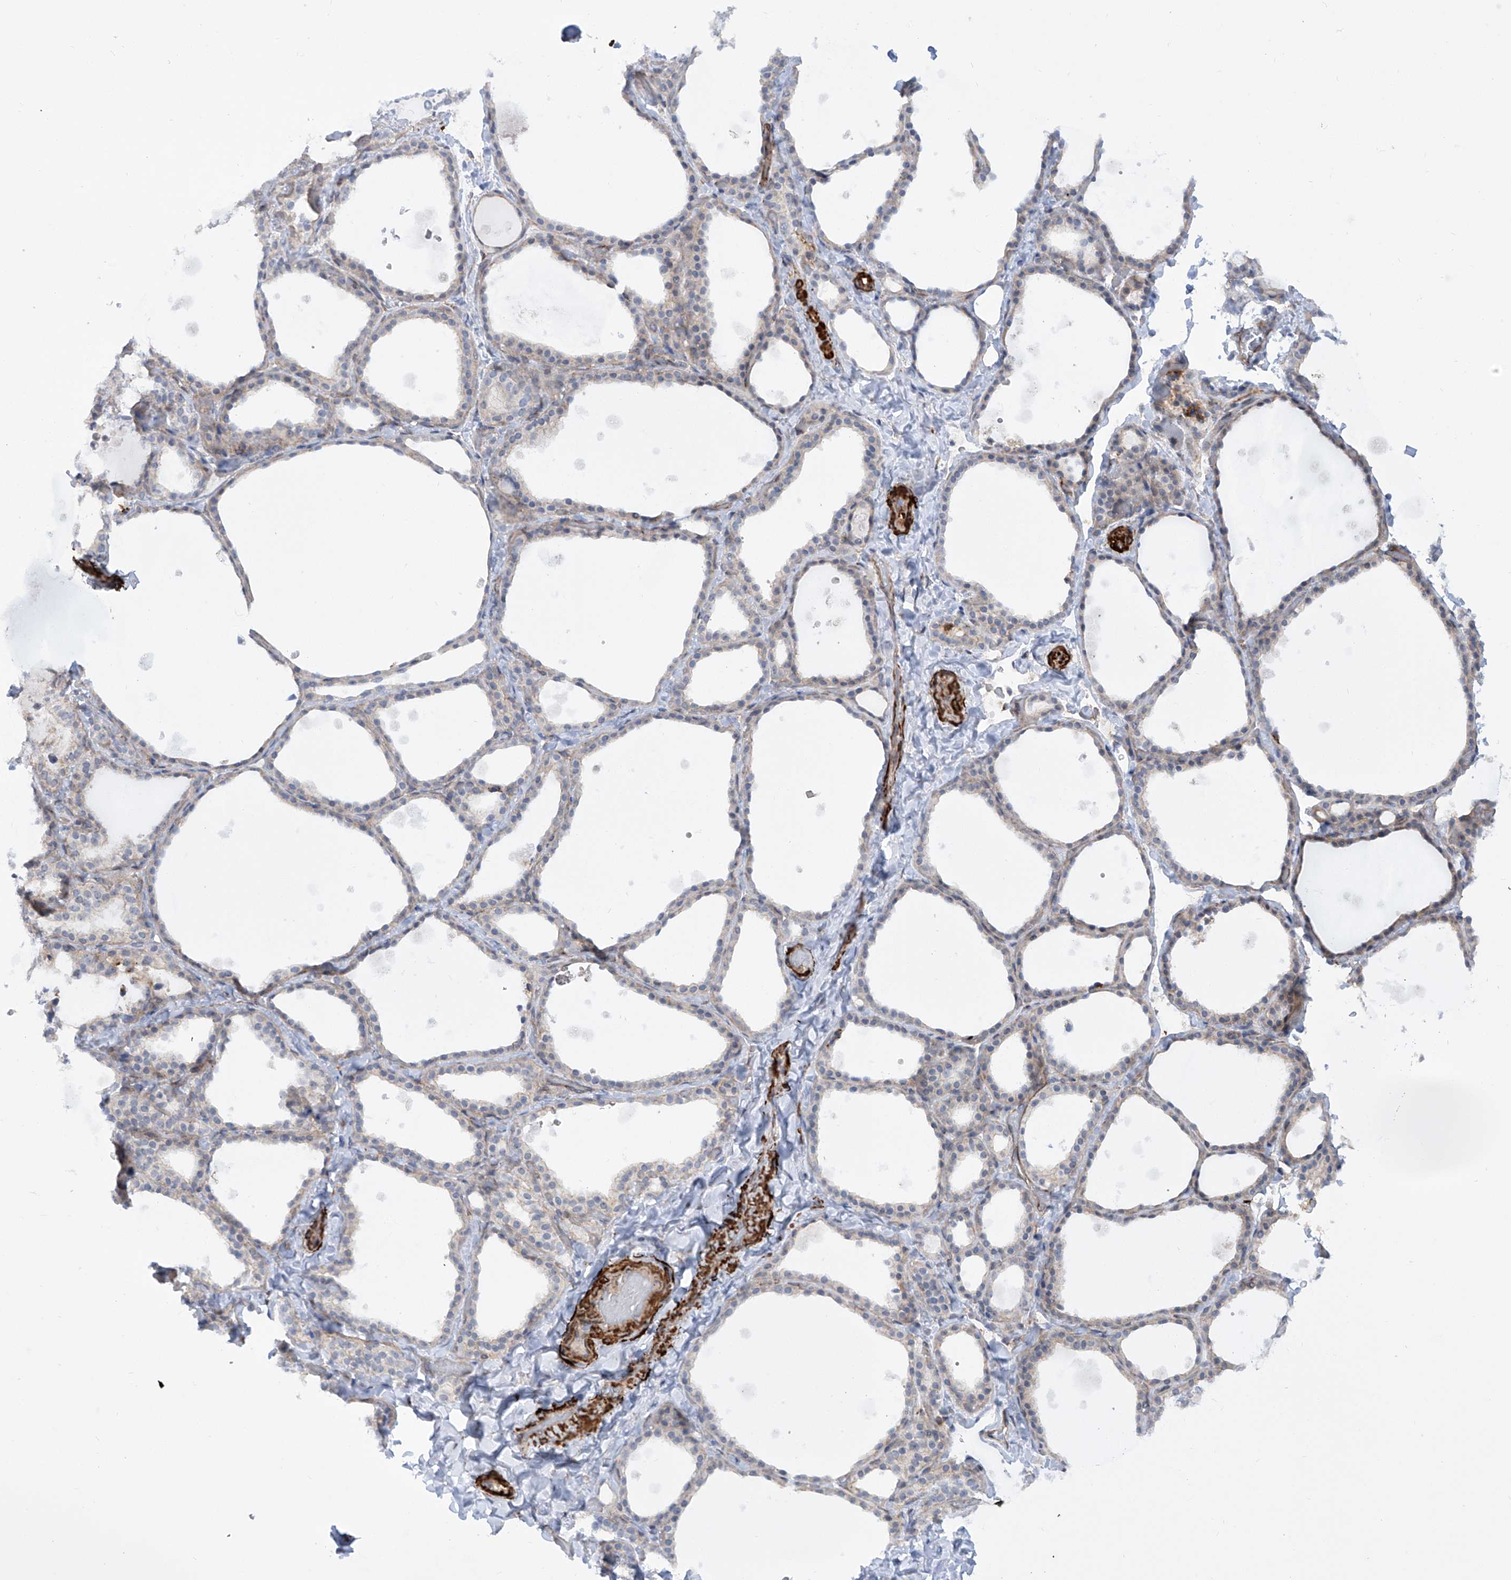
{"staining": {"intensity": "negative", "quantity": "none", "location": "none"}, "tissue": "thyroid gland", "cell_type": "Glandular cells", "image_type": "normal", "snomed": [{"axis": "morphology", "description": "Normal tissue, NOS"}, {"axis": "topography", "description": "Thyroid gland"}], "caption": "Immunohistochemistry image of unremarkable thyroid gland stained for a protein (brown), which reveals no staining in glandular cells. Brightfield microscopy of IHC stained with DAB (brown) and hematoxylin (blue), captured at high magnification.", "gene": "ZNF490", "patient": {"sex": "female", "age": 44}}